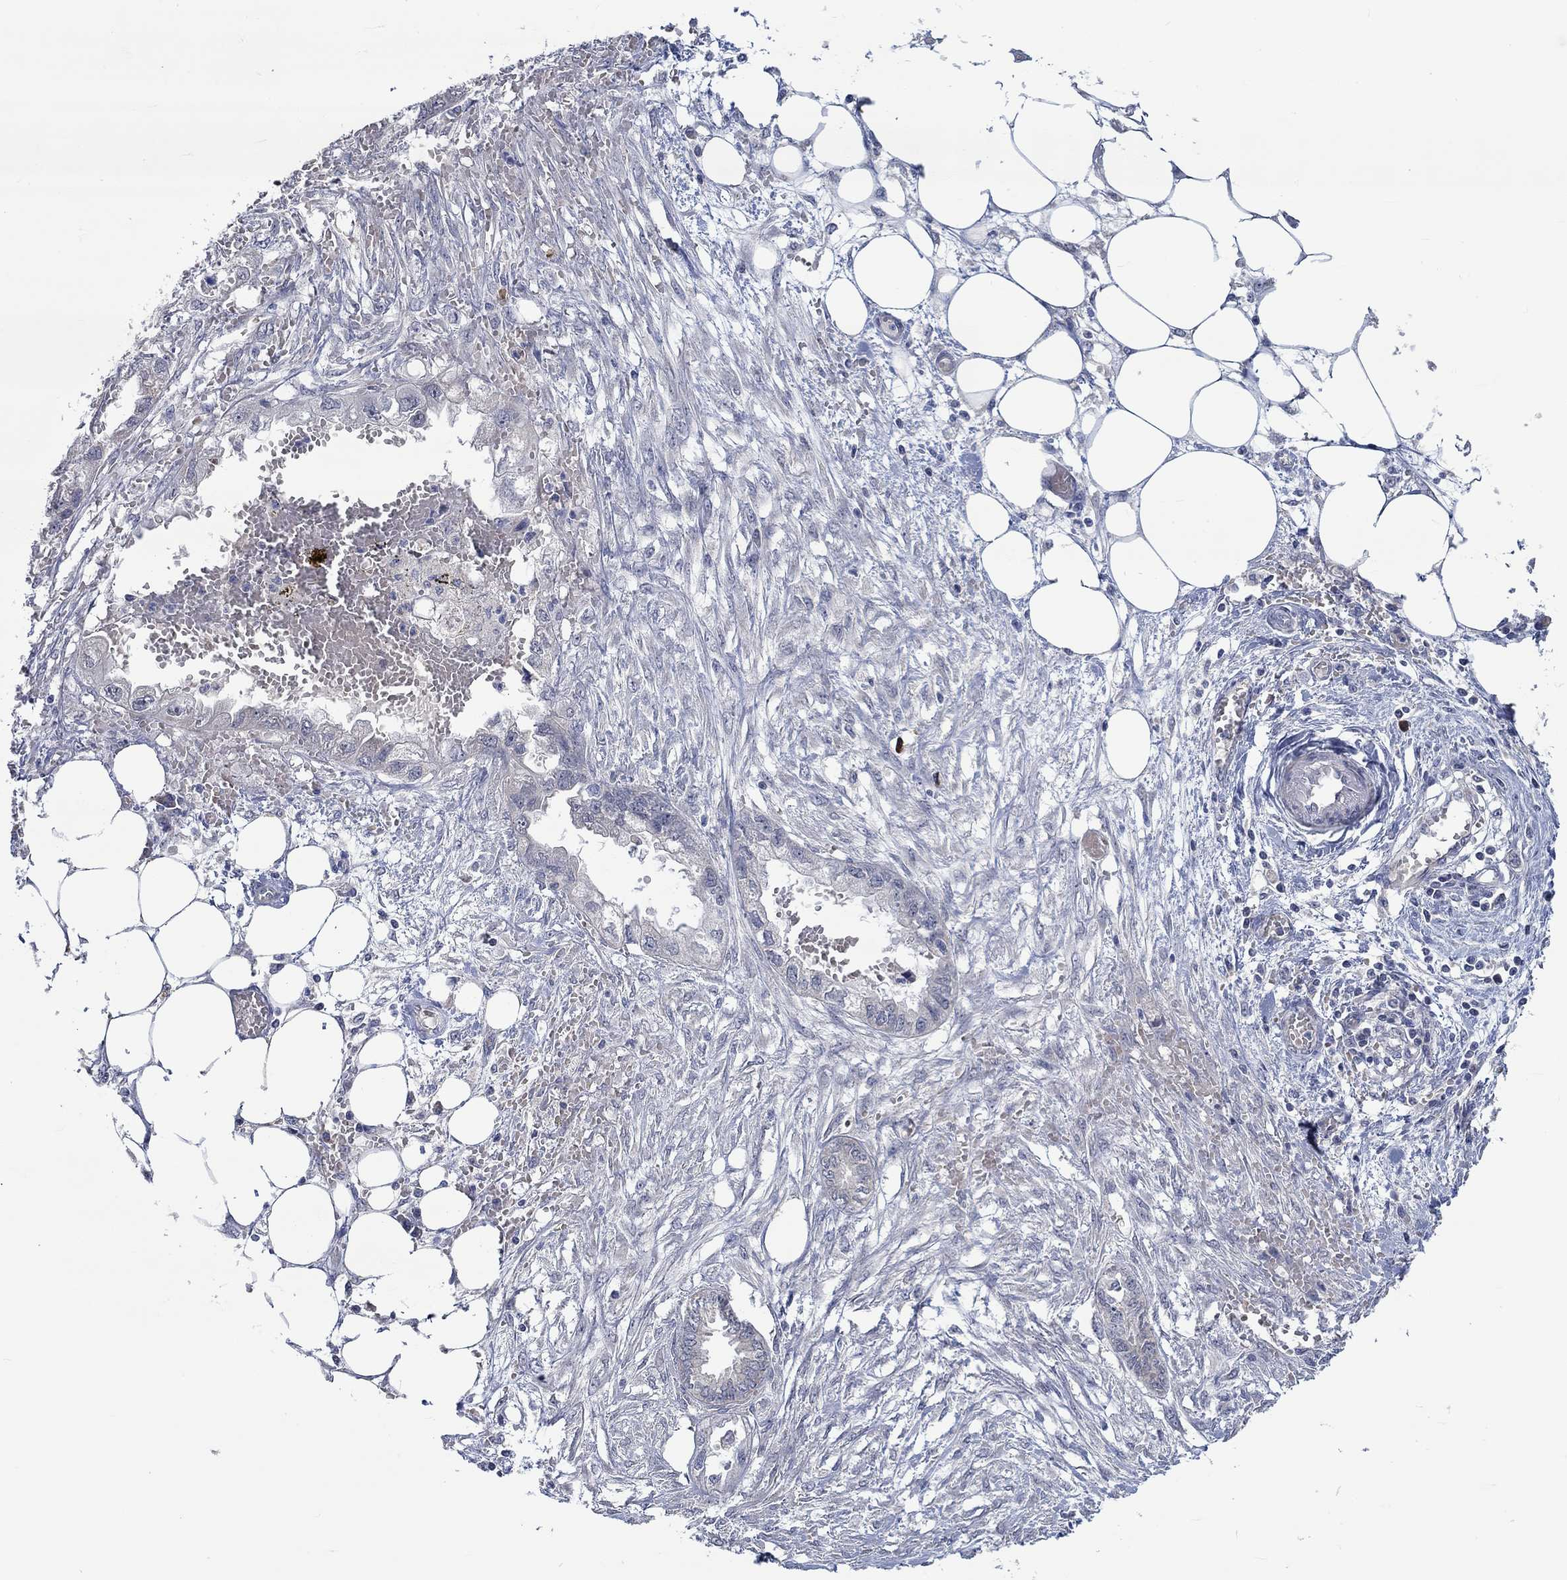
{"staining": {"intensity": "negative", "quantity": "none", "location": "none"}, "tissue": "endometrial cancer", "cell_type": "Tumor cells", "image_type": "cancer", "snomed": [{"axis": "morphology", "description": "Adenocarcinoma, NOS"}, {"axis": "morphology", "description": "Adenocarcinoma, metastatic, NOS"}, {"axis": "topography", "description": "Adipose tissue"}, {"axis": "topography", "description": "Endometrium"}], "caption": "Immunohistochemical staining of human endometrial cancer (metastatic adenocarcinoma) displays no significant expression in tumor cells.", "gene": "WASF1", "patient": {"sex": "female", "age": 67}}